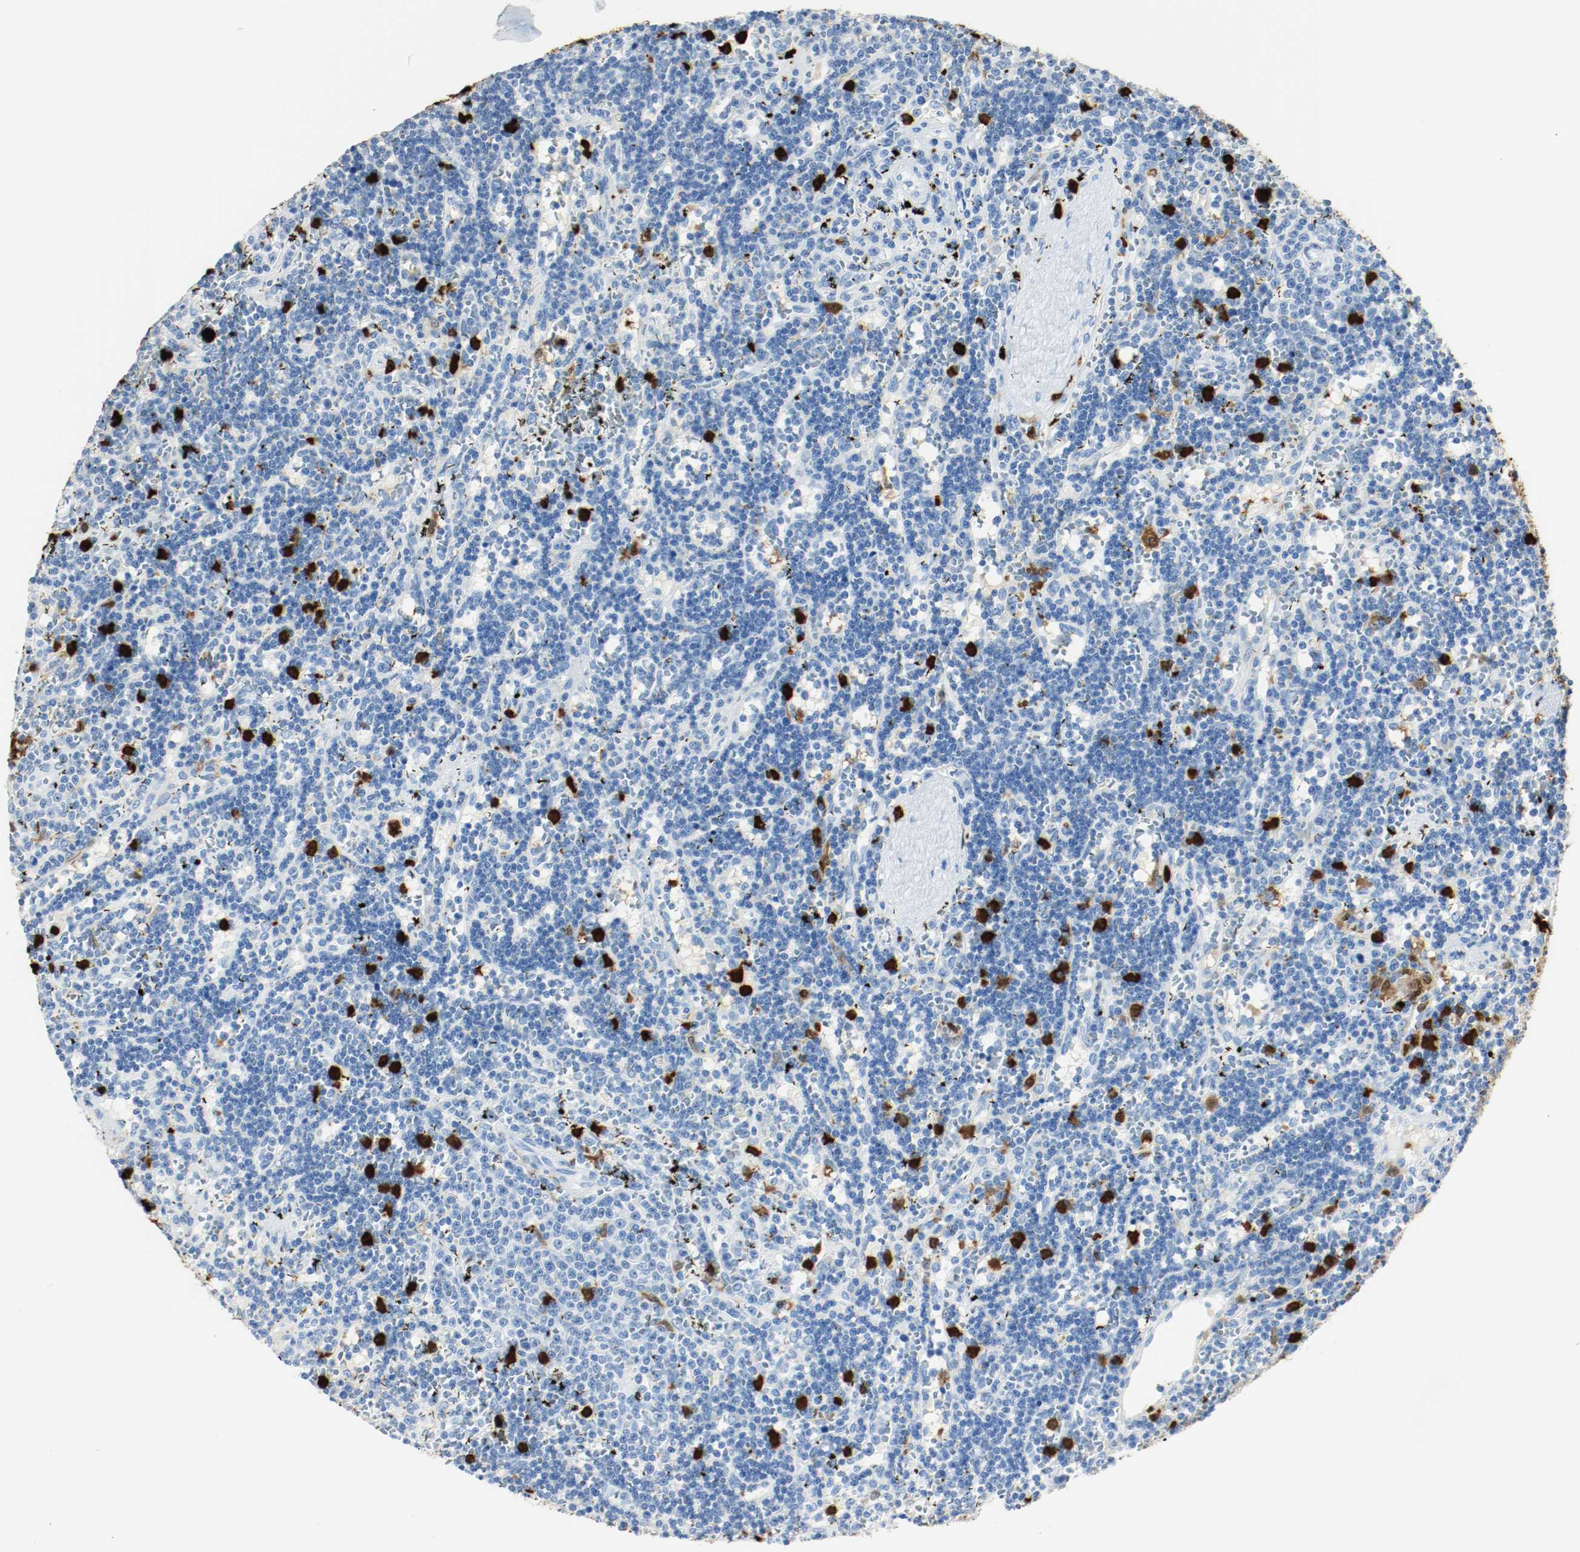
{"staining": {"intensity": "negative", "quantity": "none", "location": "none"}, "tissue": "lymphoma", "cell_type": "Tumor cells", "image_type": "cancer", "snomed": [{"axis": "morphology", "description": "Malignant lymphoma, non-Hodgkin's type, Low grade"}, {"axis": "topography", "description": "Spleen"}], "caption": "An immunohistochemistry image of lymphoma is shown. There is no staining in tumor cells of lymphoma. (IHC, brightfield microscopy, high magnification).", "gene": "S100A9", "patient": {"sex": "male", "age": 60}}